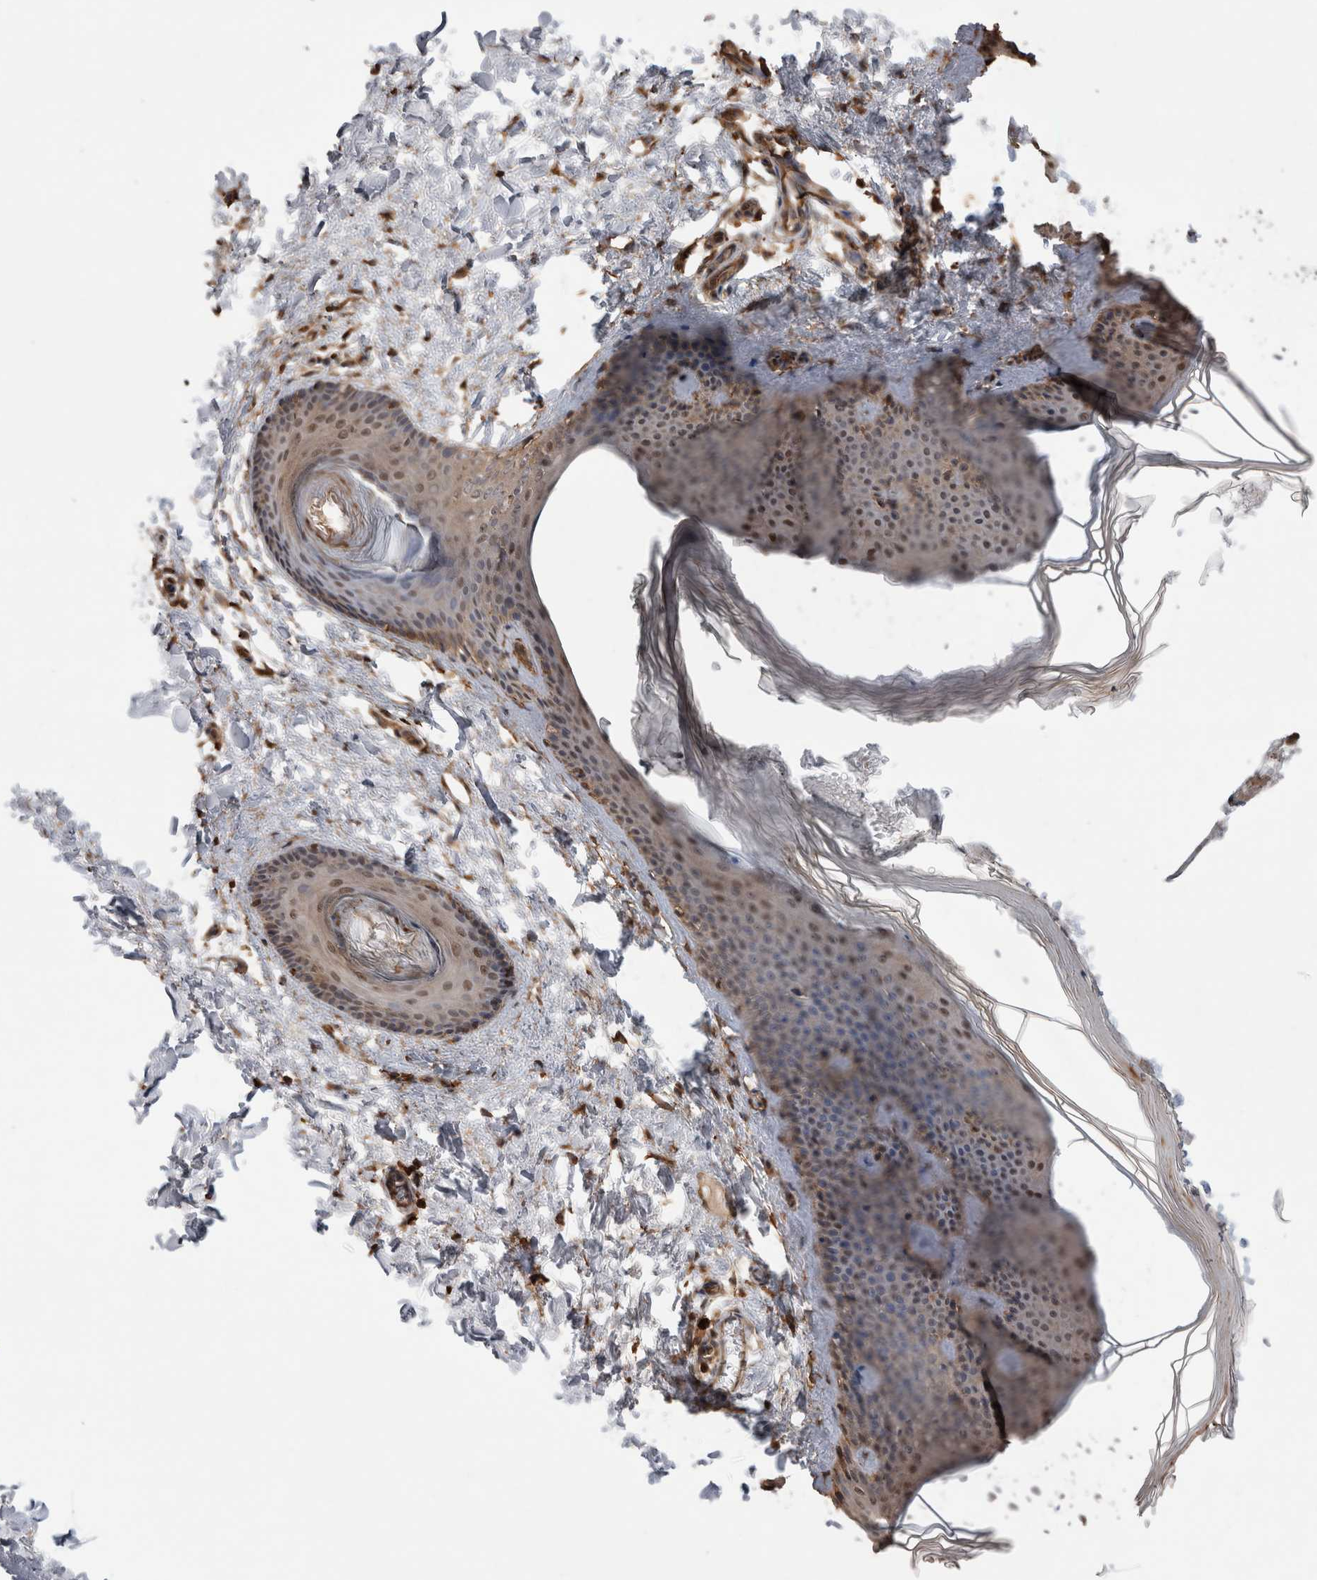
{"staining": {"intensity": "moderate", "quantity": ">75%", "location": "cytoplasmic/membranous"}, "tissue": "skin", "cell_type": "Fibroblasts", "image_type": "normal", "snomed": [{"axis": "morphology", "description": "Normal tissue, NOS"}, {"axis": "topography", "description": "Skin"}], "caption": "Immunohistochemical staining of unremarkable skin shows >75% levels of moderate cytoplasmic/membranous protein expression in about >75% of fibroblasts.", "gene": "TRIM5", "patient": {"sex": "female", "age": 27}}